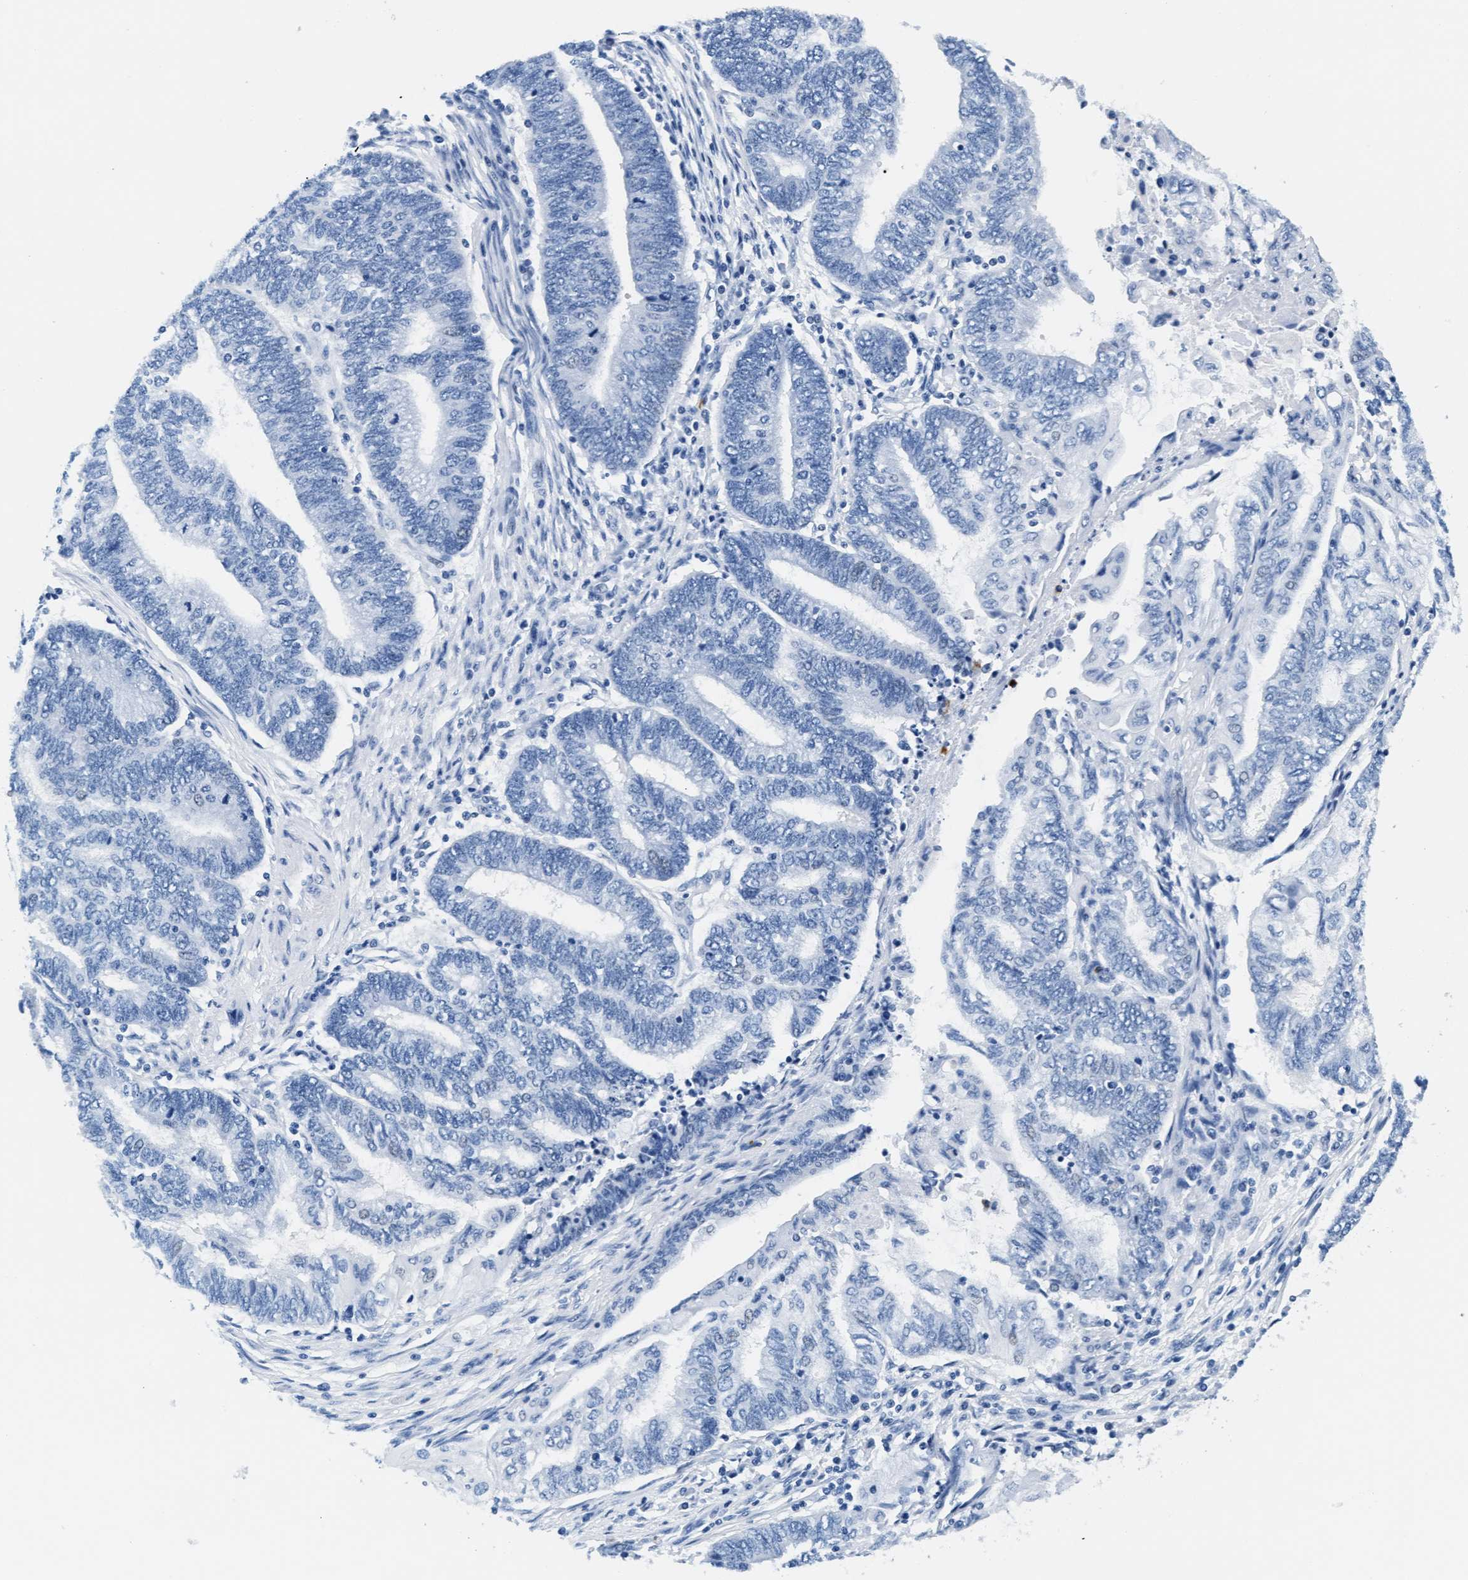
{"staining": {"intensity": "negative", "quantity": "none", "location": "none"}, "tissue": "endometrial cancer", "cell_type": "Tumor cells", "image_type": "cancer", "snomed": [{"axis": "morphology", "description": "Adenocarcinoma, NOS"}, {"axis": "topography", "description": "Uterus"}, {"axis": "topography", "description": "Endometrium"}], "caption": "IHC micrograph of endometrial cancer (adenocarcinoma) stained for a protein (brown), which displays no positivity in tumor cells.", "gene": "MMP8", "patient": {"sex": "female", "age": 70}}